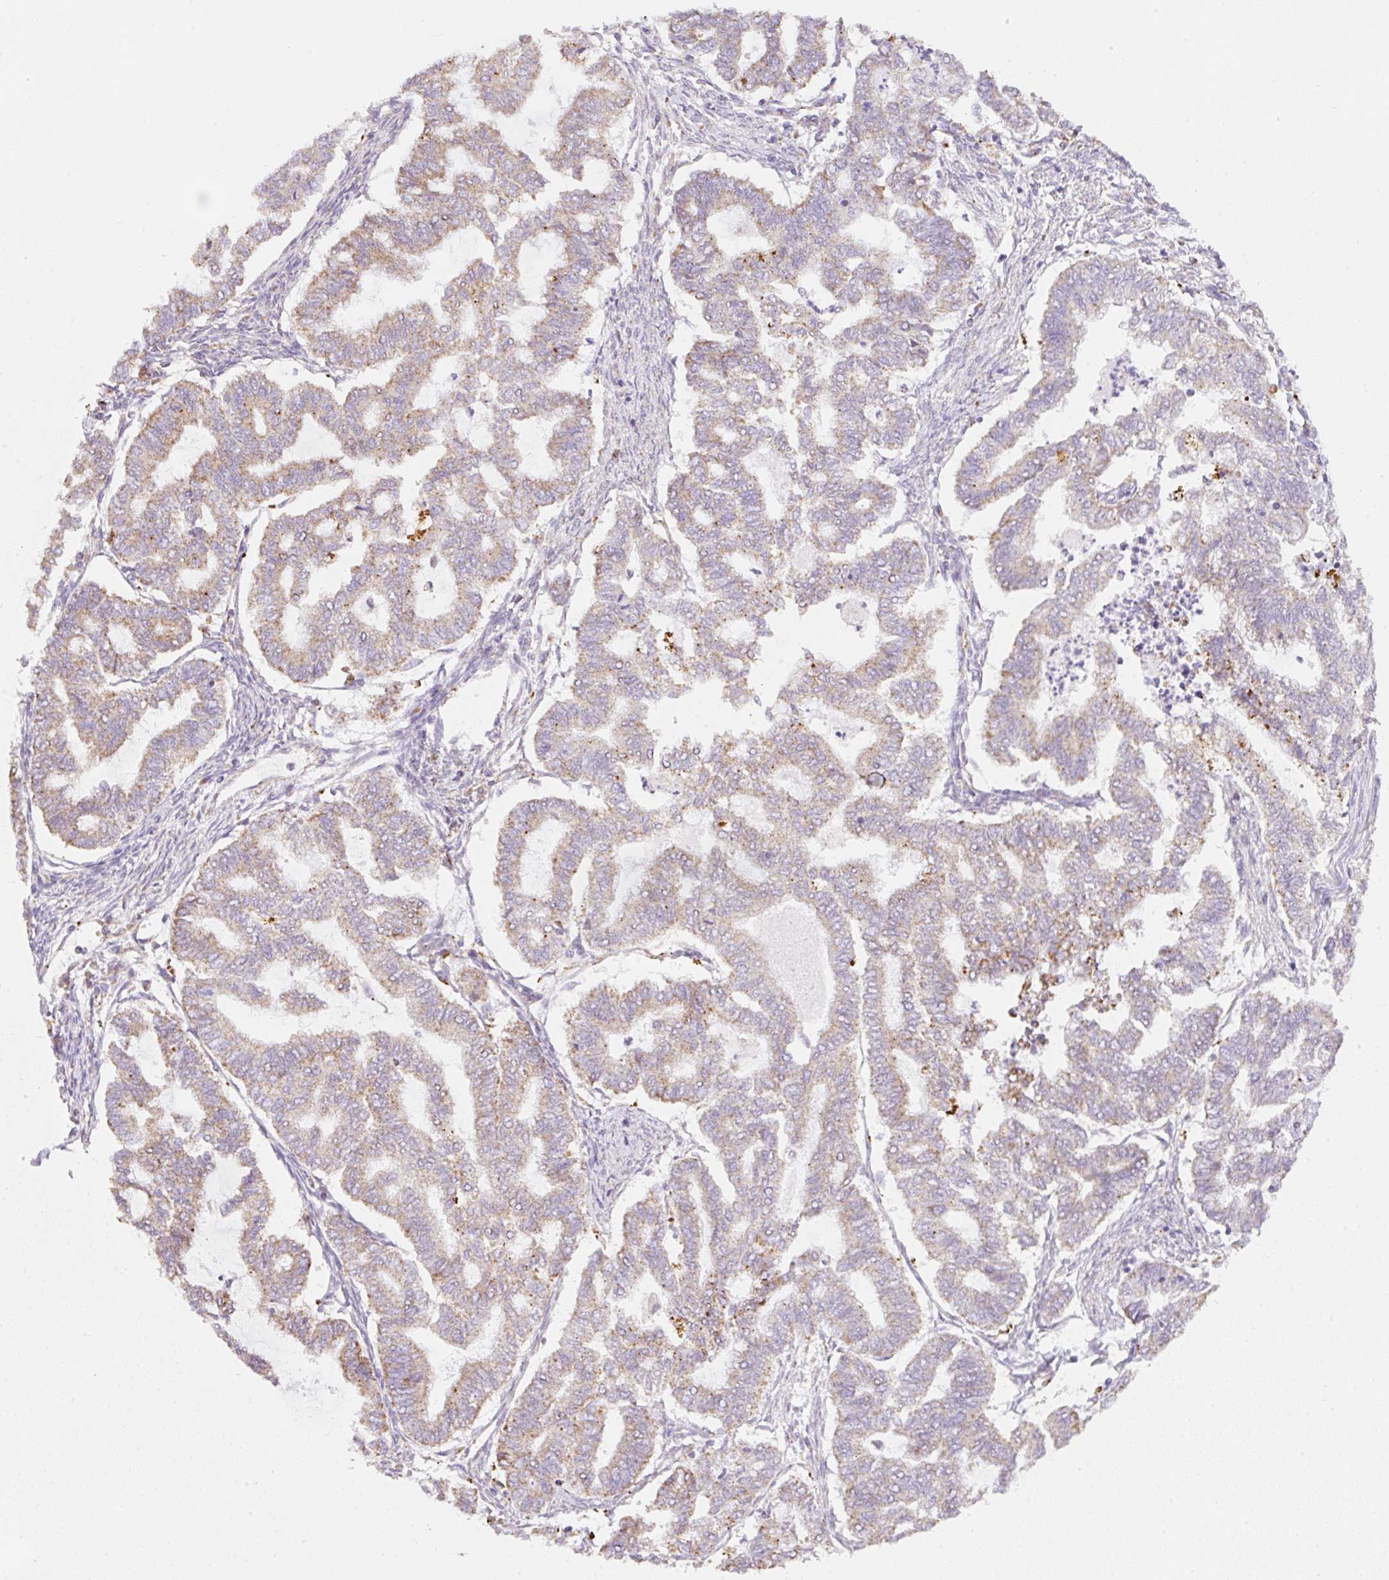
{"staining": {"intensity": "moderate", "quantity": "25%-75%", "location": "cytoplasmic/membranous"}, "tissue": "endometrial cancer", "cell_type": "Tumor cells", "image_type": "cancer", "snomed": [{"axis": "morphology", "description": "Adenocarcinoma, NOS"}, {"axis": "topography", "description": "Endometrium"}], "caption": "IHC image of neoplastic tissue: human adenocarcinoma (endometrial) stained using immunohistochemistry (IHC) exhibits medium levels of moderate protein expression localized specifically in the cytoplasmic/membranous of tumor cells, appearing as a cytoplasmic/membranous brown color.", "gene": "CLEC3A", "patient": {"sex": "female", "age": 79}}